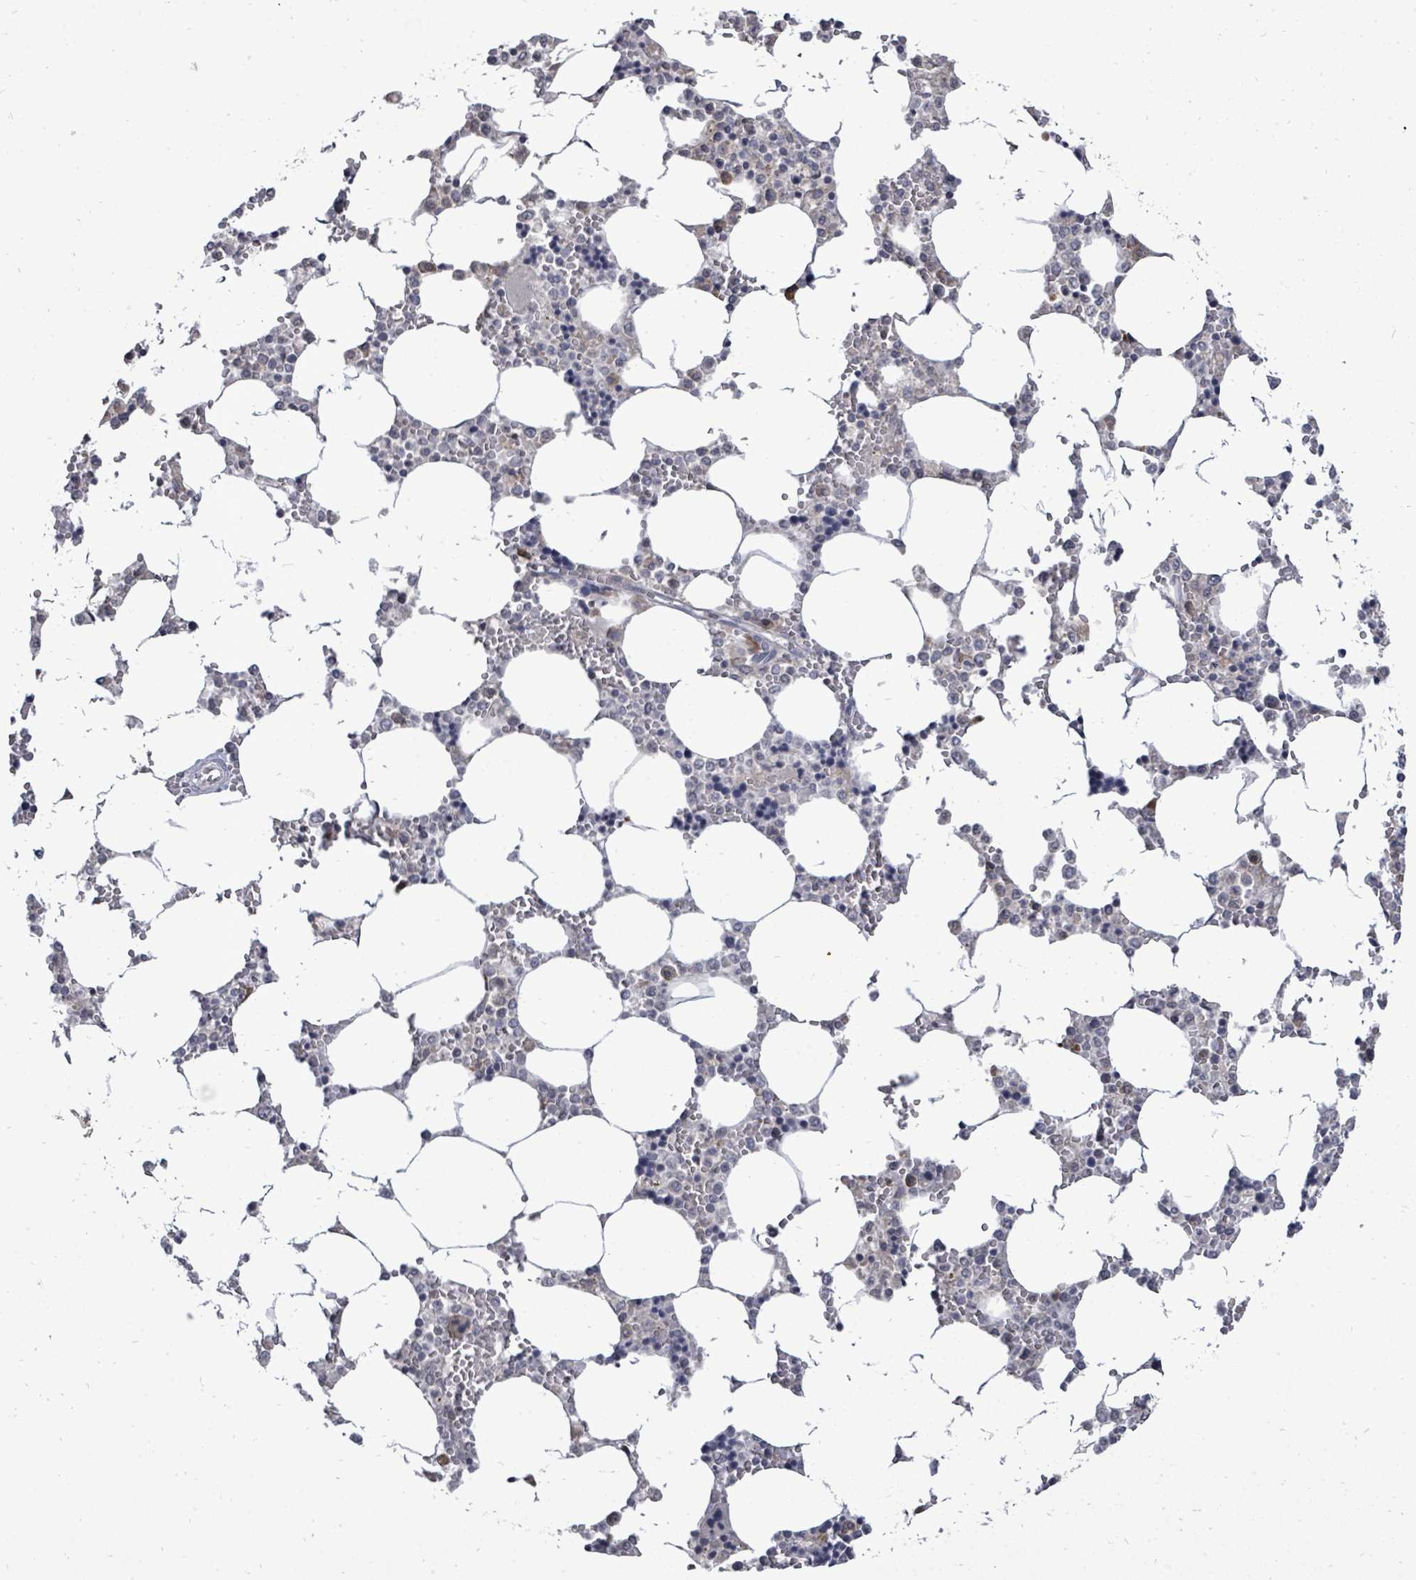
{"staining": {"intensity": "negative", "quantity": "none", "location": "none"}, "tissue": "bone marrow", "cell_type": "Hematopoietic cells", "image_type": "normal", "snomed": [{"axis": "morphology", "description": "Normal tissue, NOS"}, {"axis": "topography", "description": "Bone marrow"}], "caption": "An immunohistochemistry photomicrograph of unremarkable bone marrow is shown. There is no staining in hematopoietic cells of bone marrow.", "gene": "POMGNT2", "patient": {"sex": "male", "age": 64}}